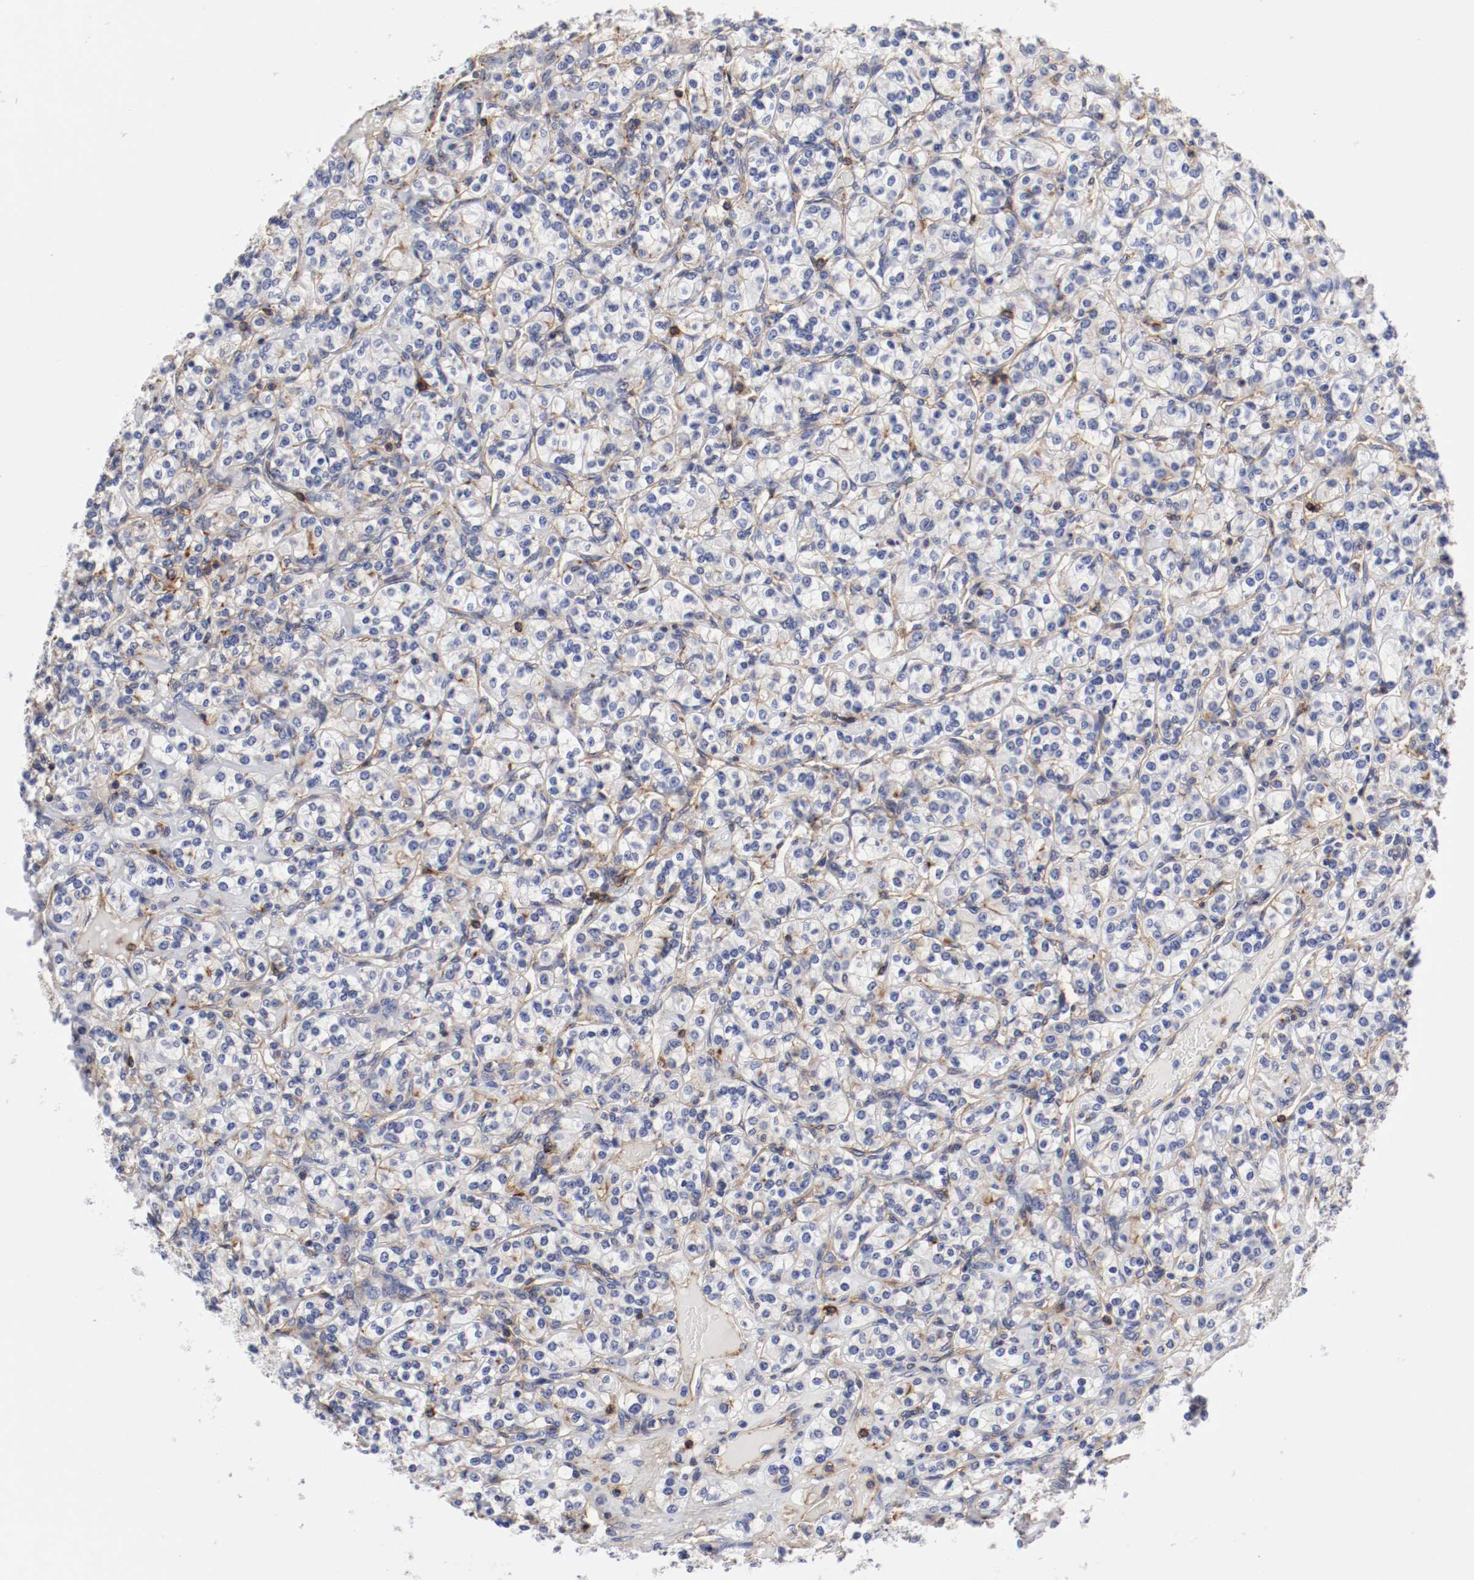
{"staining": {"intensity": "negative", "quantity": "none", "location": "none"}, "tissue": "renal cancer", "cell_type": "Tumor cells", "image_type": "cancer", "snomed": [{"axis": "morphology", "description": "Adenocarcinoma, NOS"}, {"axis": "topography", "description": "Kidney"}], "caption": "Renal adenocarcinoma was stained to show a protein in brown. There is no significant staining in tumor cells.", "gene": "IFITM1", "patient": {"sex": "male", "age": 77}}